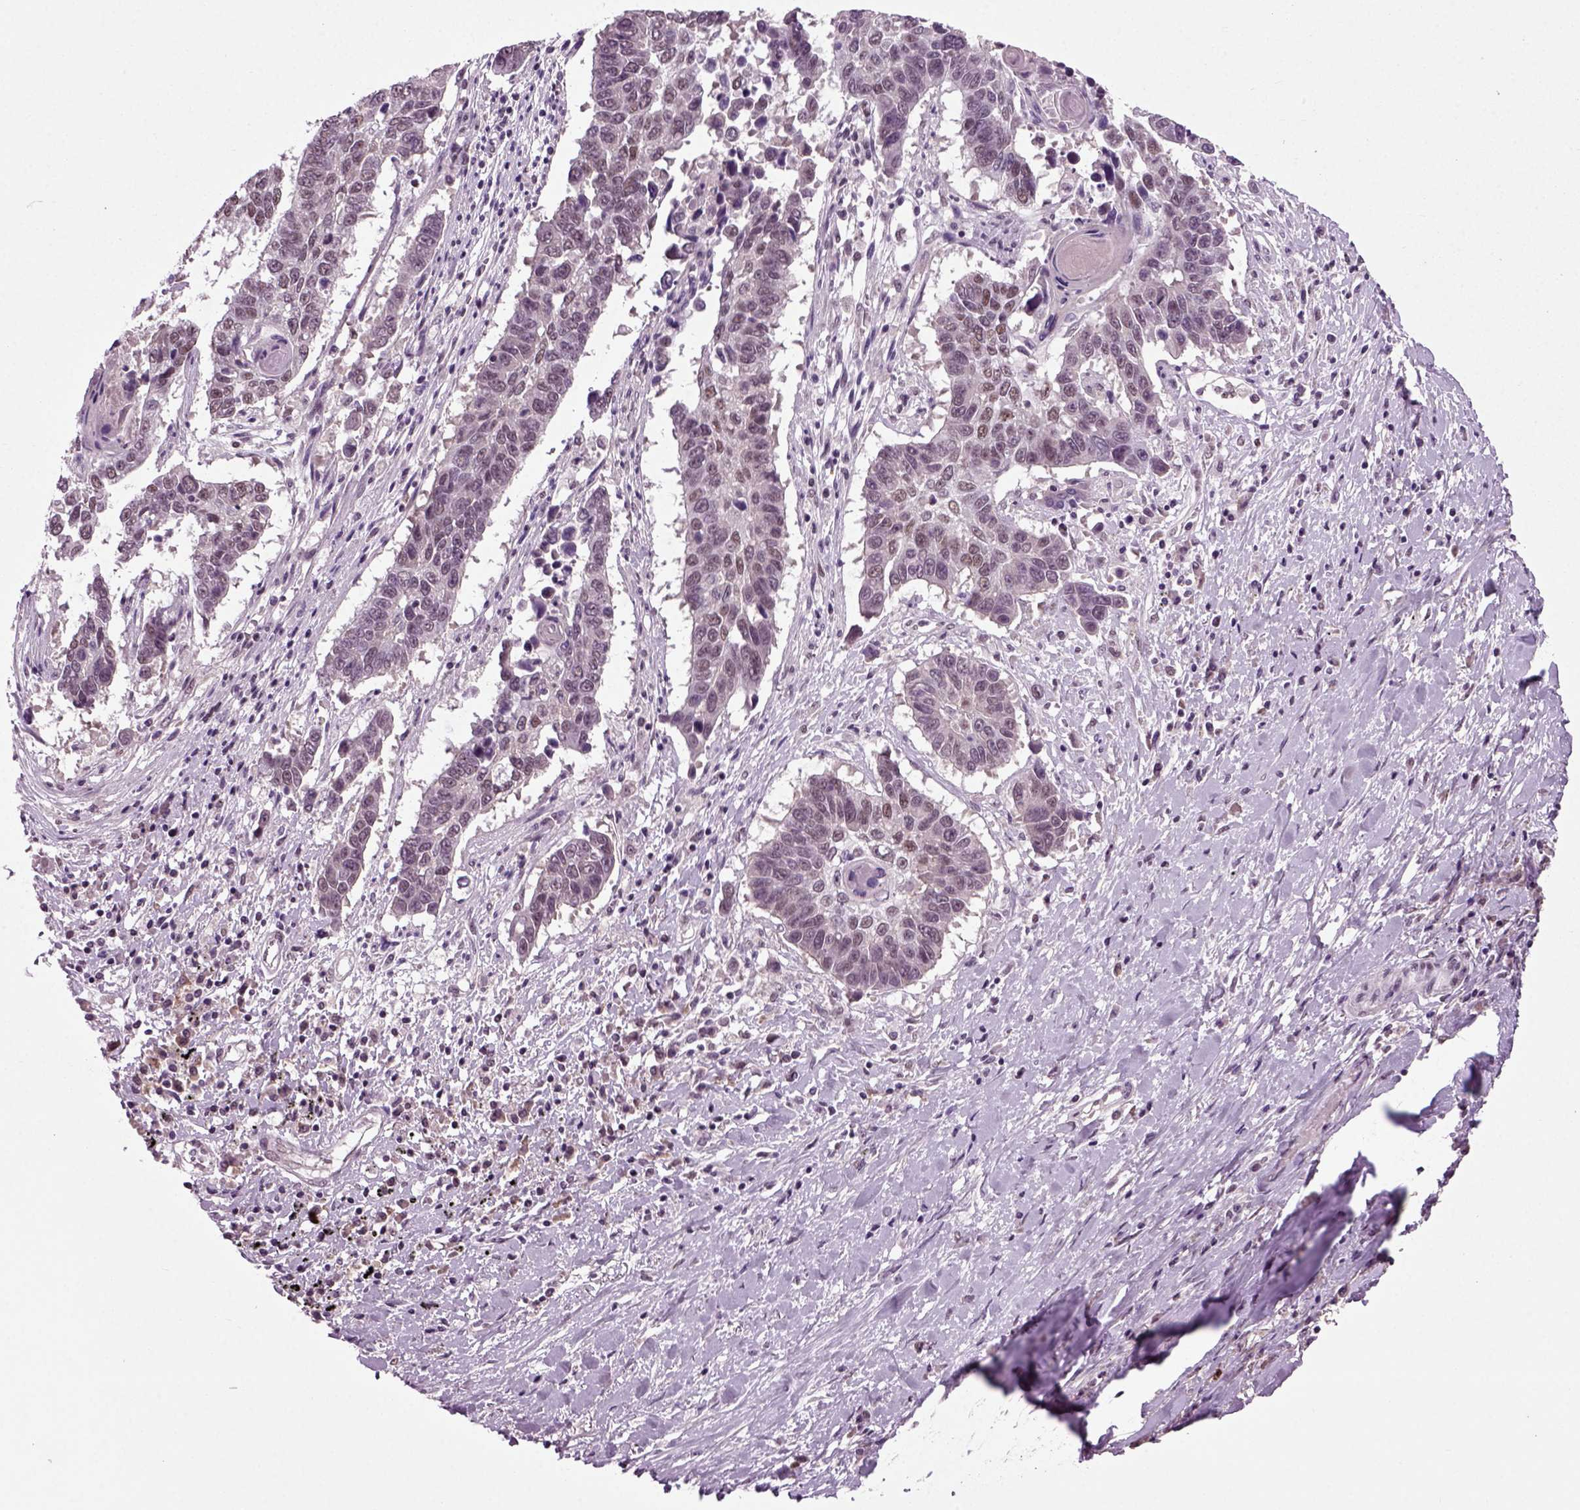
{"staining": {"intensity": "weak", "quantity": "<25%", "location": "nuclear"}, "tissue": "lung cancer", "cell_type": "Tumor cells", "image_type": "cancer", "snomed": [{"axis": "morphology", "description": "Squamous cell carcinoma, NOS"}, {"axis": "topography", "description": "Lung"}], "caption": "Lung cancer (squamous cell carcinoma) was stained to show a protein in brown. There is no significant staining in tumor cells. The staining was performed using DAB (3,3'-diaminobenzidine) to visualize the protein expression in brown, while the nuclei were stained in blue with hematoxylin (Magnification: 20x).", "gene": "RCOR3", "patient": {"sex": "male", "age": 73}}